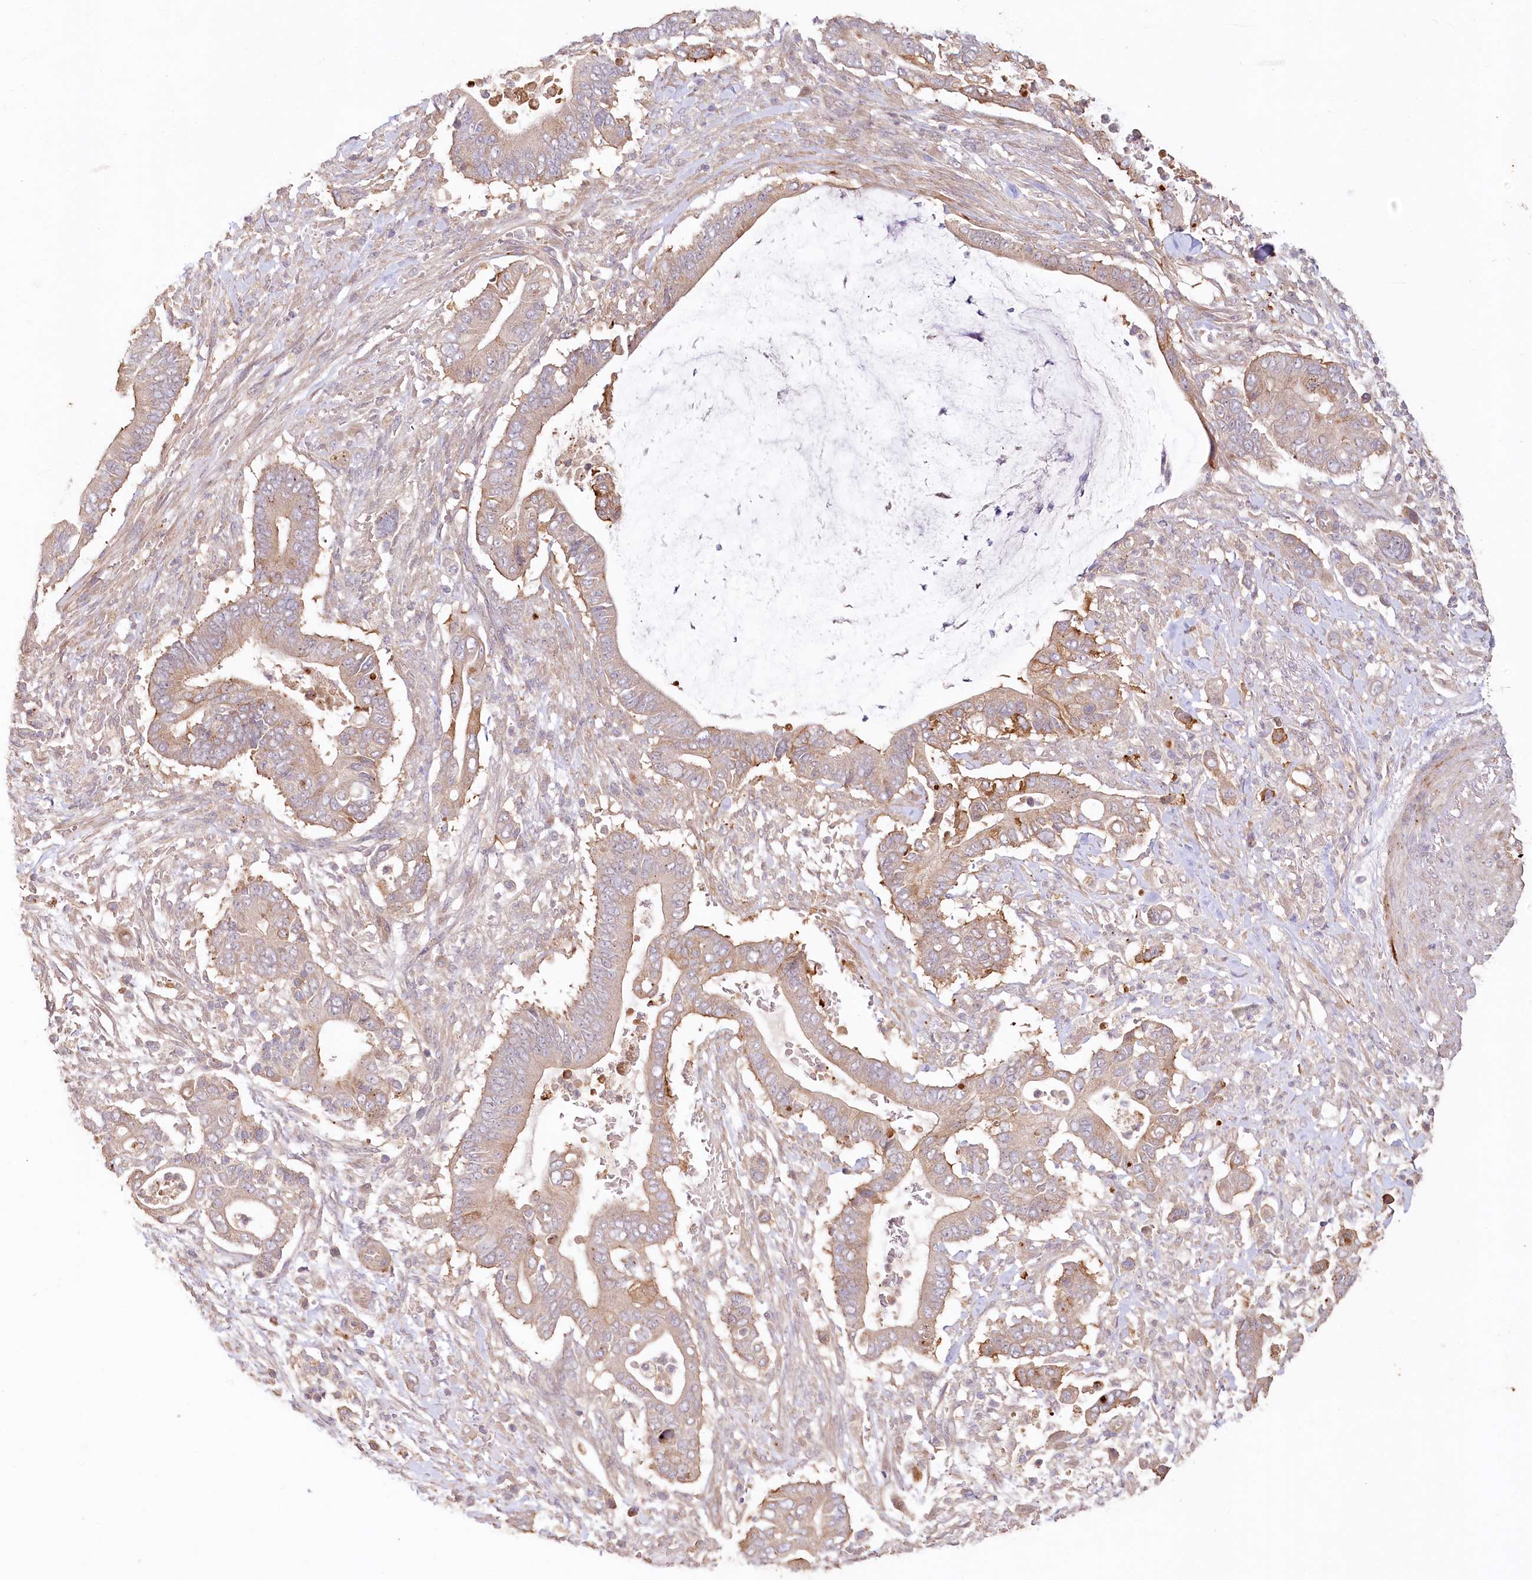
{"staining": {"intensity": "moderate", "quantity": "<25%", "location": "cytoplasmic/membranous"}, "tissue": "pancreatic cancer", "cell_type": "Tumor cells", "image_type": "cancer", "snomed": [{"axis": "morphology", "description": "Adenocarcinoma, NOS"}, {"axis": "topography", "description": "Pancreas"}], "caption": "Pancreatic cancer stained with DAB immunohistochemistry (IHC) reveals low levels of moderate cytoplasmic/membranous positivity in approximately <25% of tumor cells. (Brightfield microscopy of DAB IHC at high magnification).", "gene": "IRAK1BP1", "patient": {"sex": "male", "age": 68}}